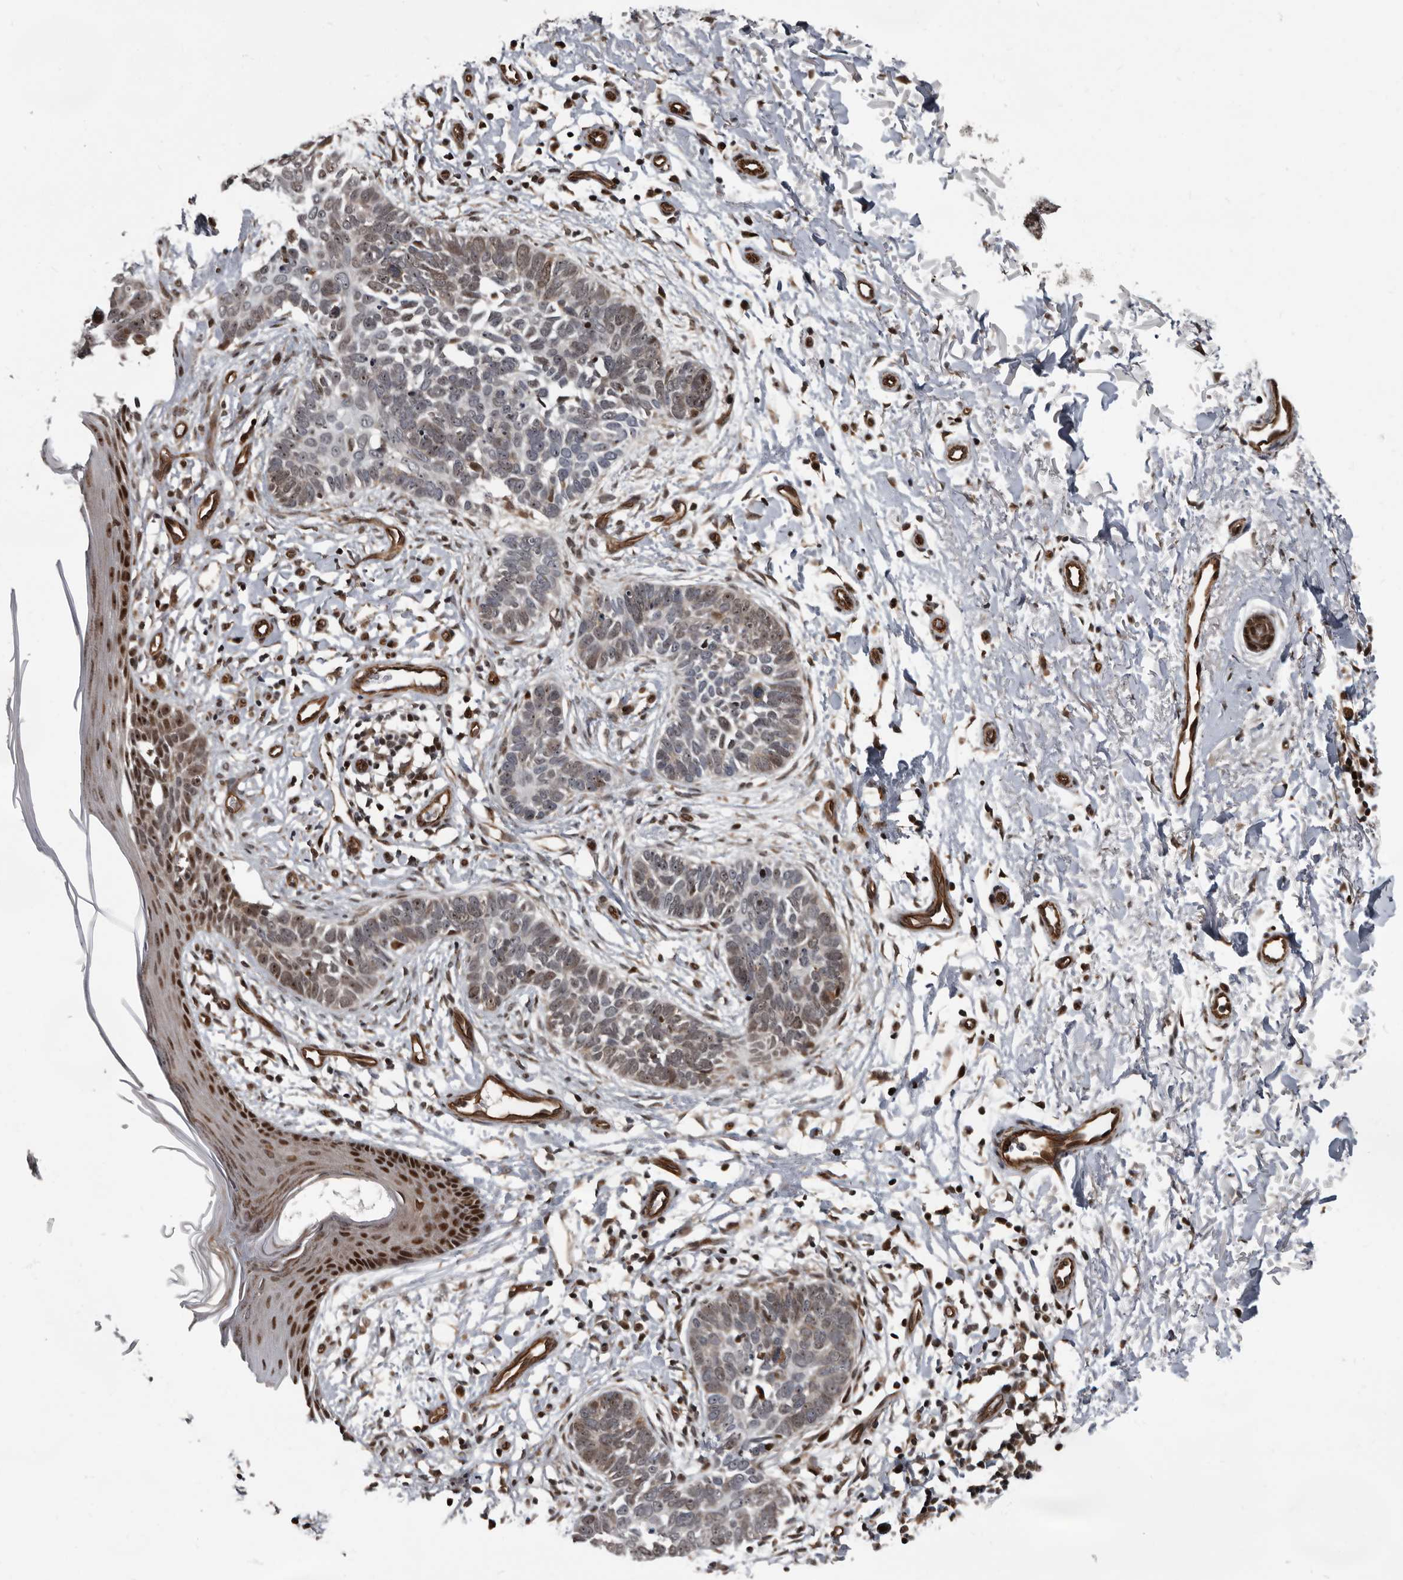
{"staining": {"intensity": "weak", "quantity": "25%-75%", "location": "cytoplasmic/membranous,nuclear"}, "tissue": "skin cancer", "cell_type": "Tumor cells", "image_type": "cancer", "snomed": [{"axis": "morphology", "description": "Normal tissue, NOS"}, {"axis": "morphology", "description": "Basal cell carcinoma"}, {"axis": "topography", "description": "Skin"}], "caption": "Skin cancer stained for a protein reveals weak cytoplasmic/membranous and nuclear positivity in tumor cells.", "gene": "CHD1L", "patient": {"sex": "male", "age": 77}}